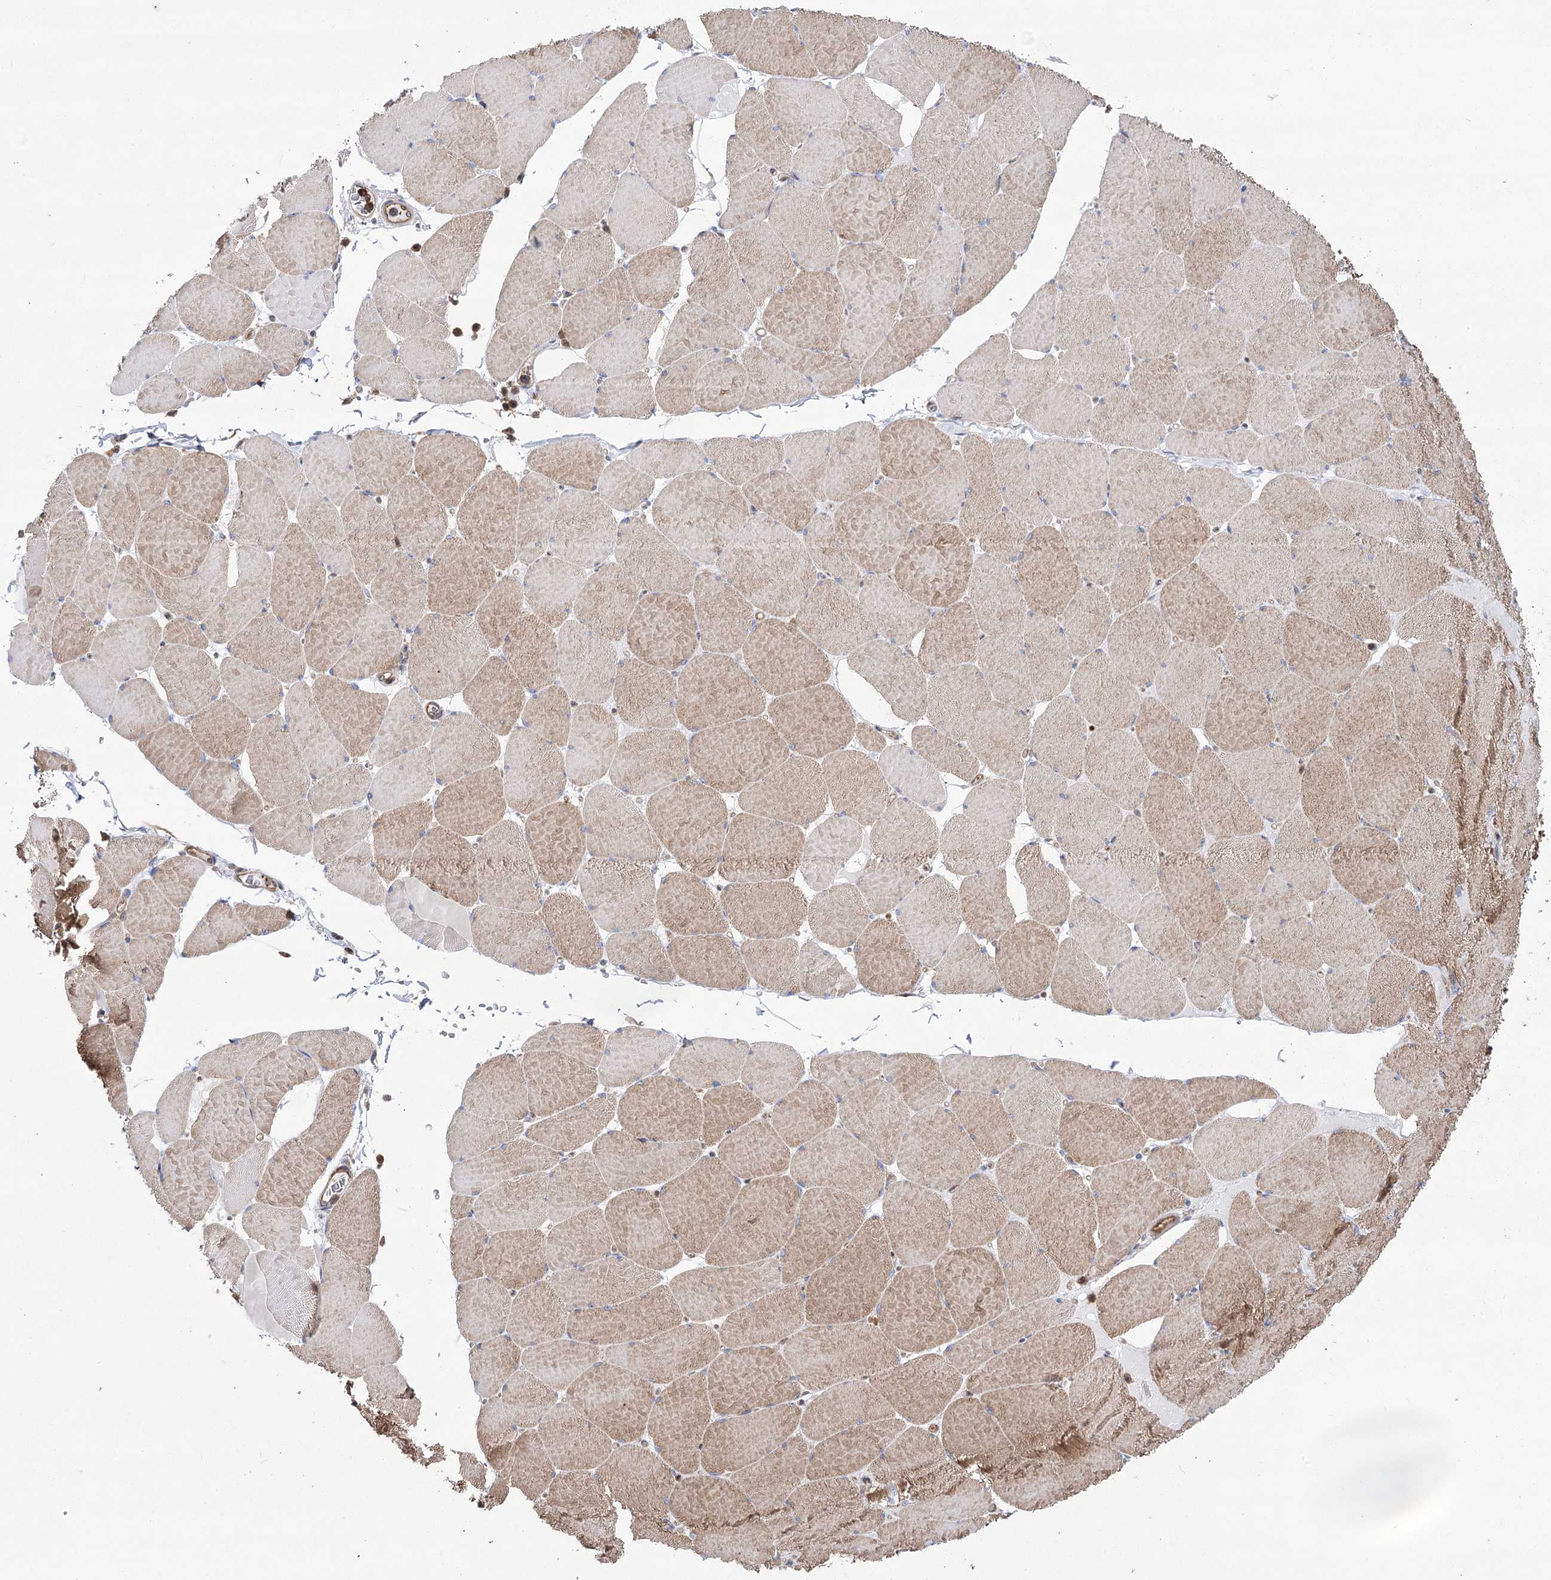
{"staining": {"intensity": "moderate", "quantity": ">75%", "location": "cytoplasmic/membranous"}, "tissue": "skeletal muscle", "cell_type": "Myocytes", "image_type": "normal", "snomed": [{"axis": "morphology", "description": "Normal tissue, NOS"}, {"axis": "topography", "description": "Skeletal muscle"}, {"axis": "topography", "description": "Head-Neck"}], "caption": "Brown immunohistochemical staining in normal skeletal muscle exhibits moderate cytoplasmic/membranous staining in about >75% of myocytes.", "gene": "VPS37B", "patient": {"sex": "male", "age": 66}}